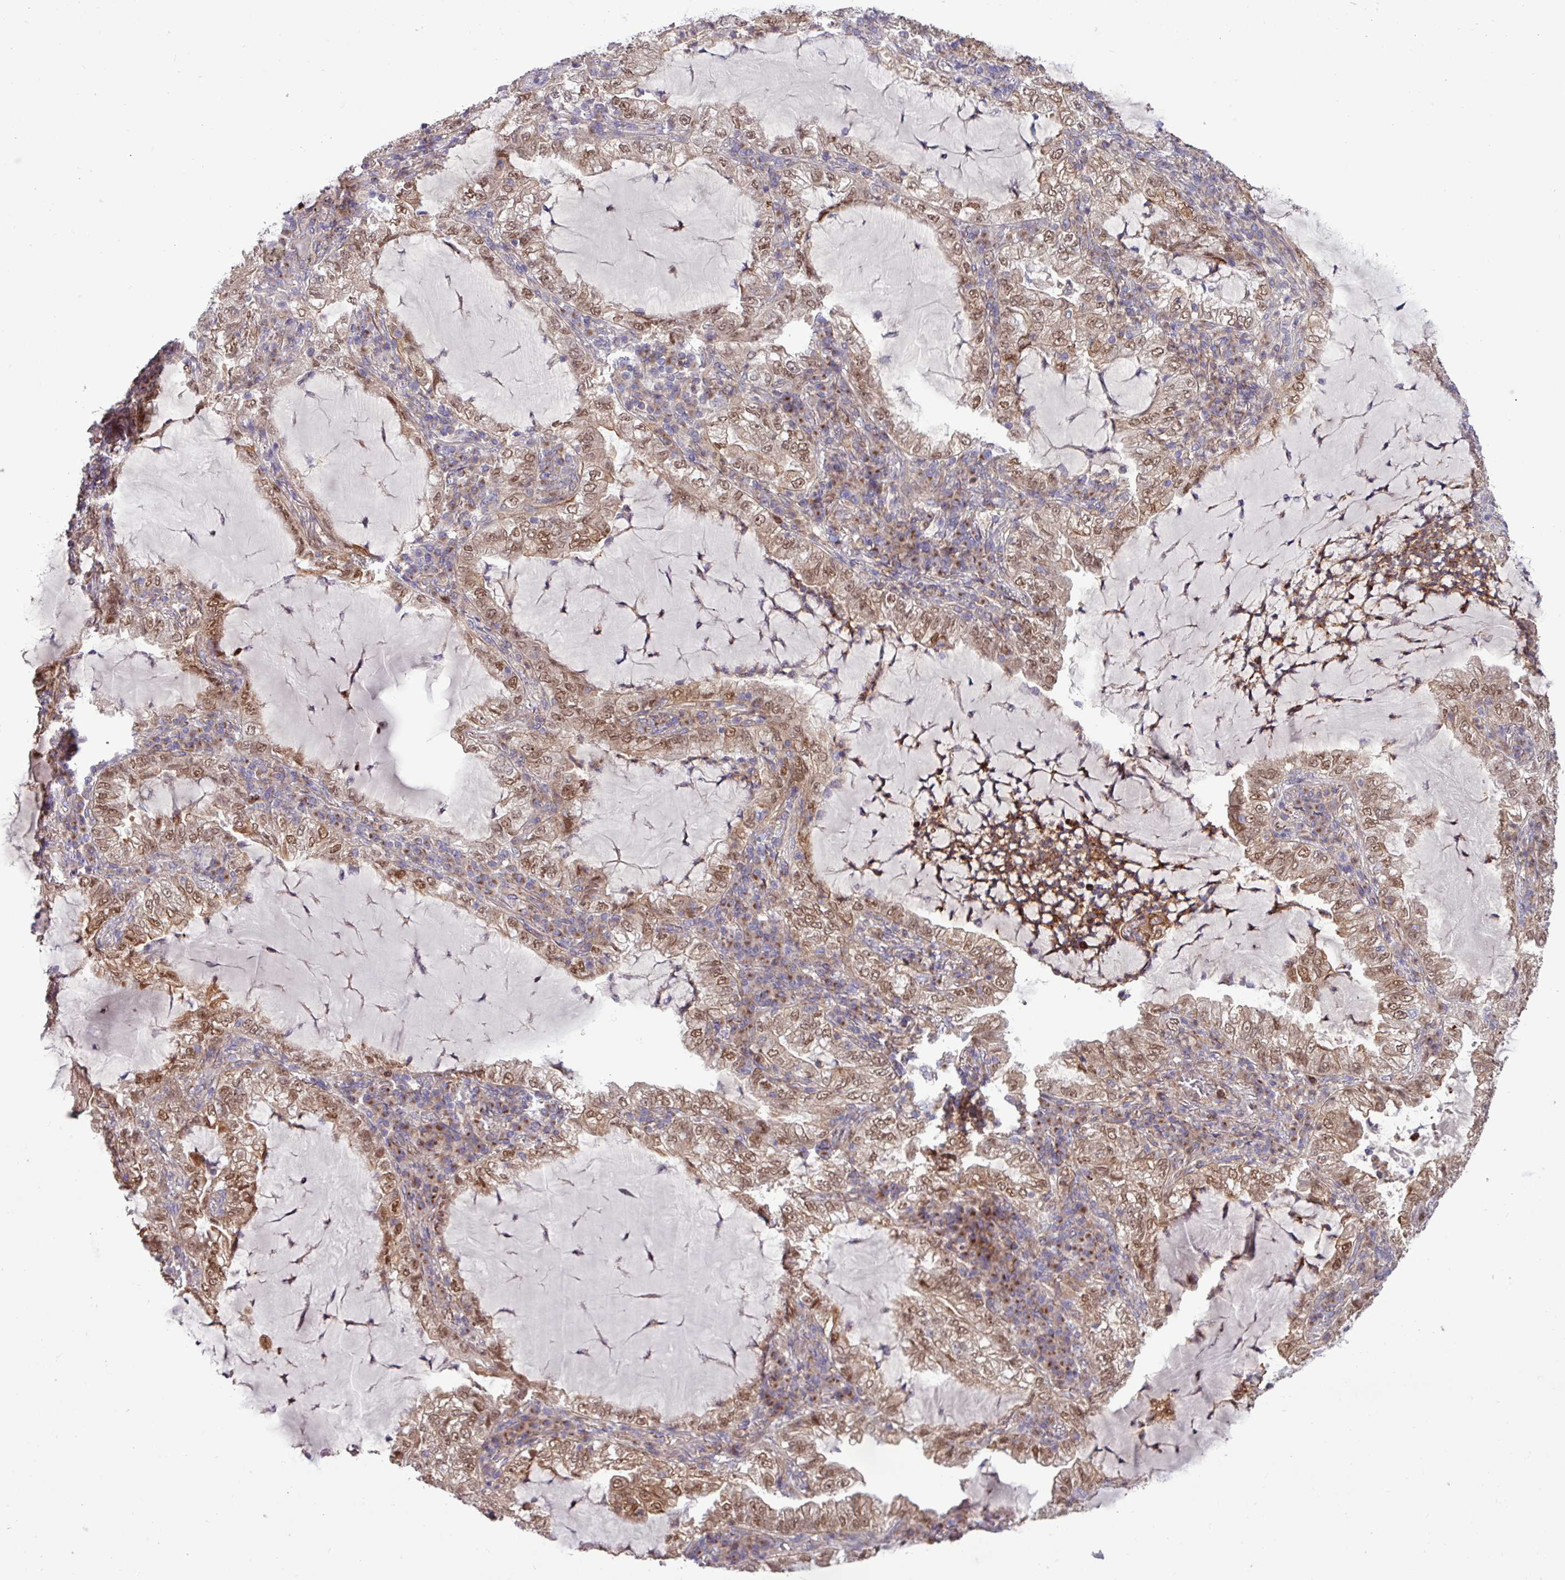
{"staining": {"intensity": "moderate", "quantity": ">75%", "location": "nuclear"}, "tissue": "lung cancer", "cell_type": "Tumor cells", "image_type": "cancer", "snomed": [{"axis": "morphology", "description": "Adenocarcinoma, NOS"}, {"axis": "topography", "description": "Lung"}], "caption": "The histopathology image exhibits a brown stain indicating the presence of a protein in the nuclear of tumor cells in lung cancer (adenocarcinoma).", "gene": "CNTRL", "patient": {"sex": "female", "age": 73}}